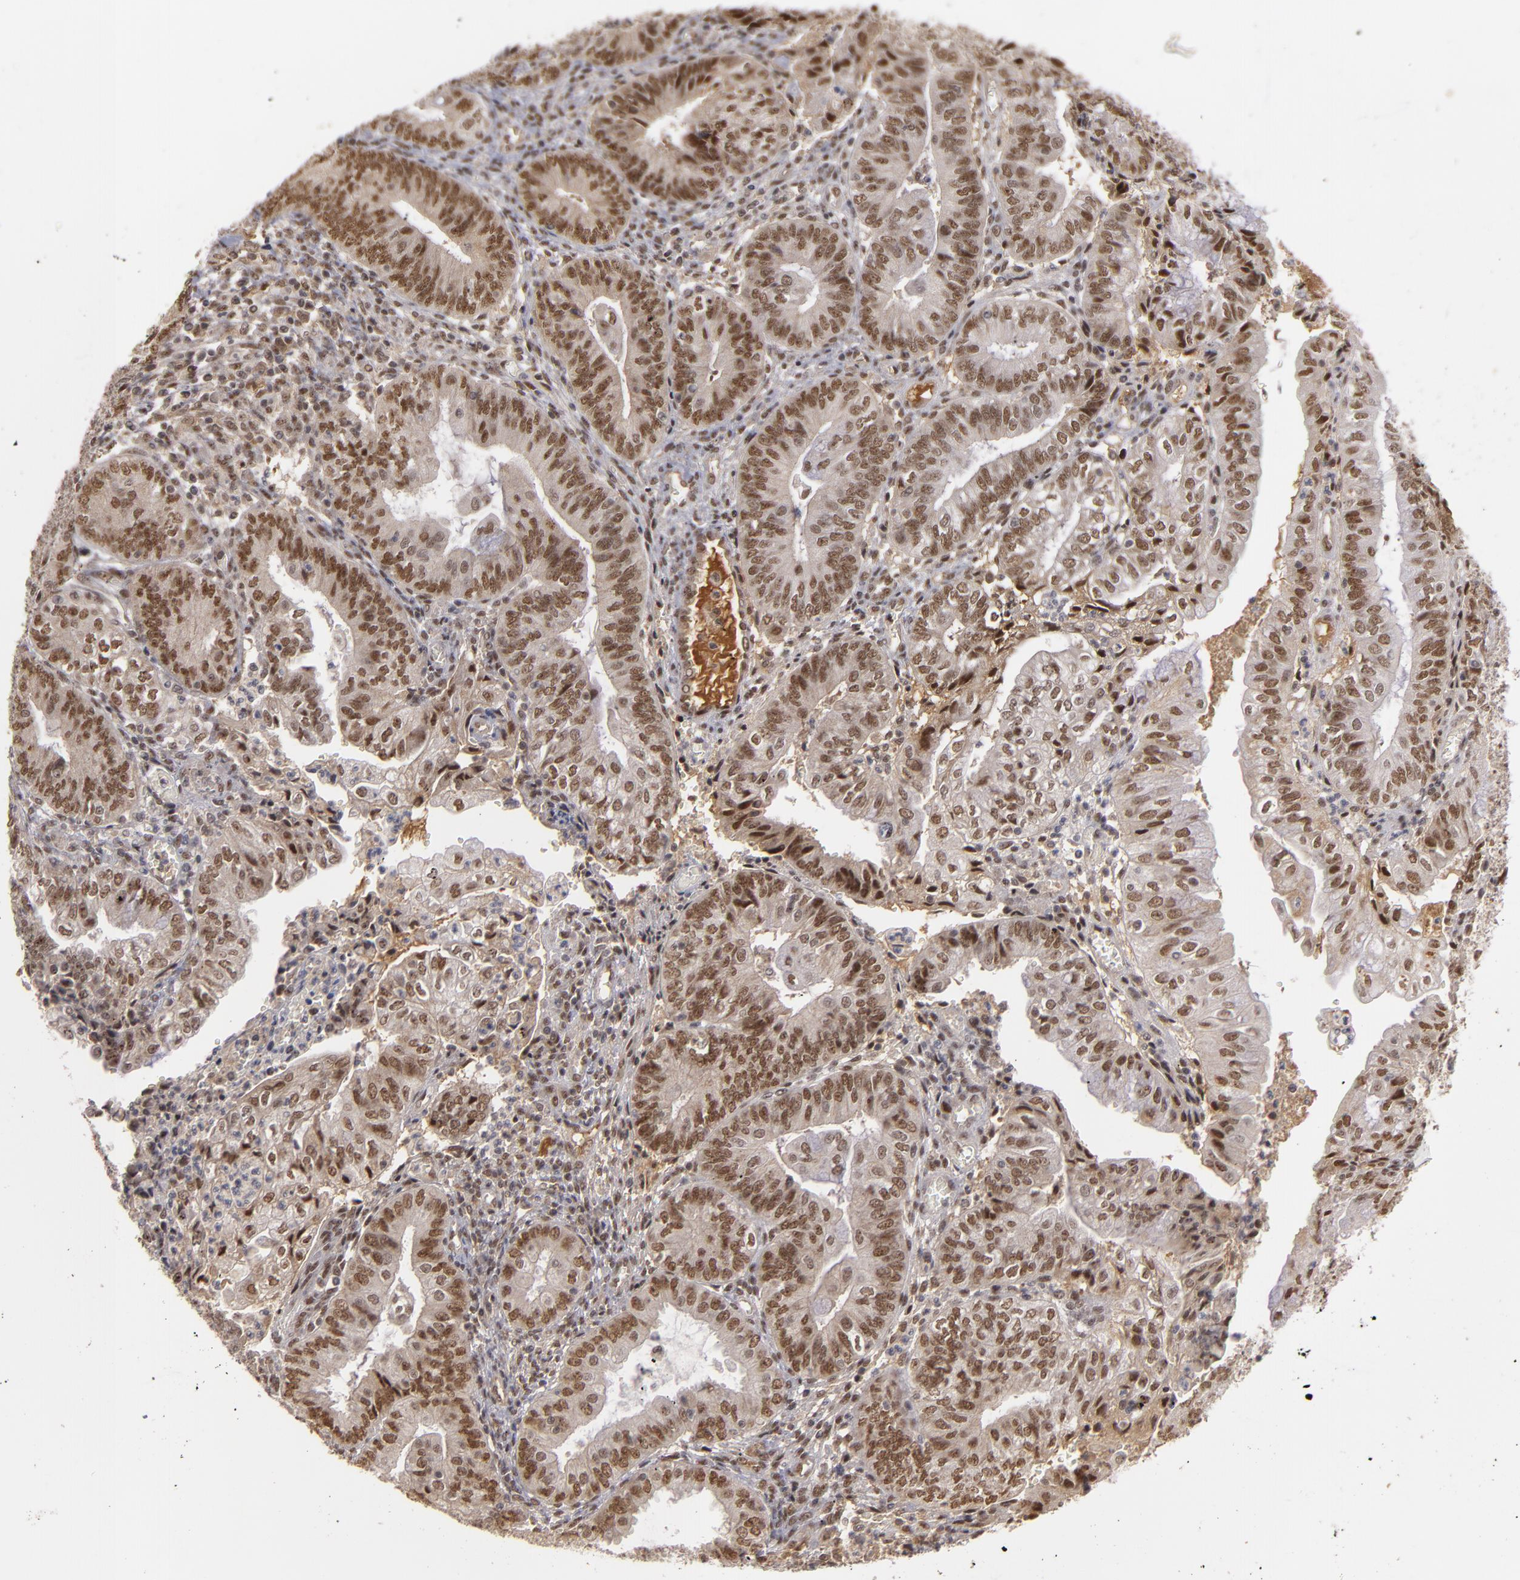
{"staining": {"intensity": "moderate", "quantity": ">75%", "location": "nuclear"}, "tissue": "endometrial cancer", "cell_type": "Tumor cells", "image_type": "cancer", "snomed": [{"axis": "morphology", "description": "Adenocarcinoma, NOS"}, {"axis": "topography", "description": "Endometrium"}], "caption": "Moderate nuclear expression is present in approximately >75% of tumor cells in adenocarcinoma (endometrial). (brown staining indicates protein expression, while blue staining denotes nuclei).", "gene": "ZNF234", "patient": {"sex": "female", "age": 55}}